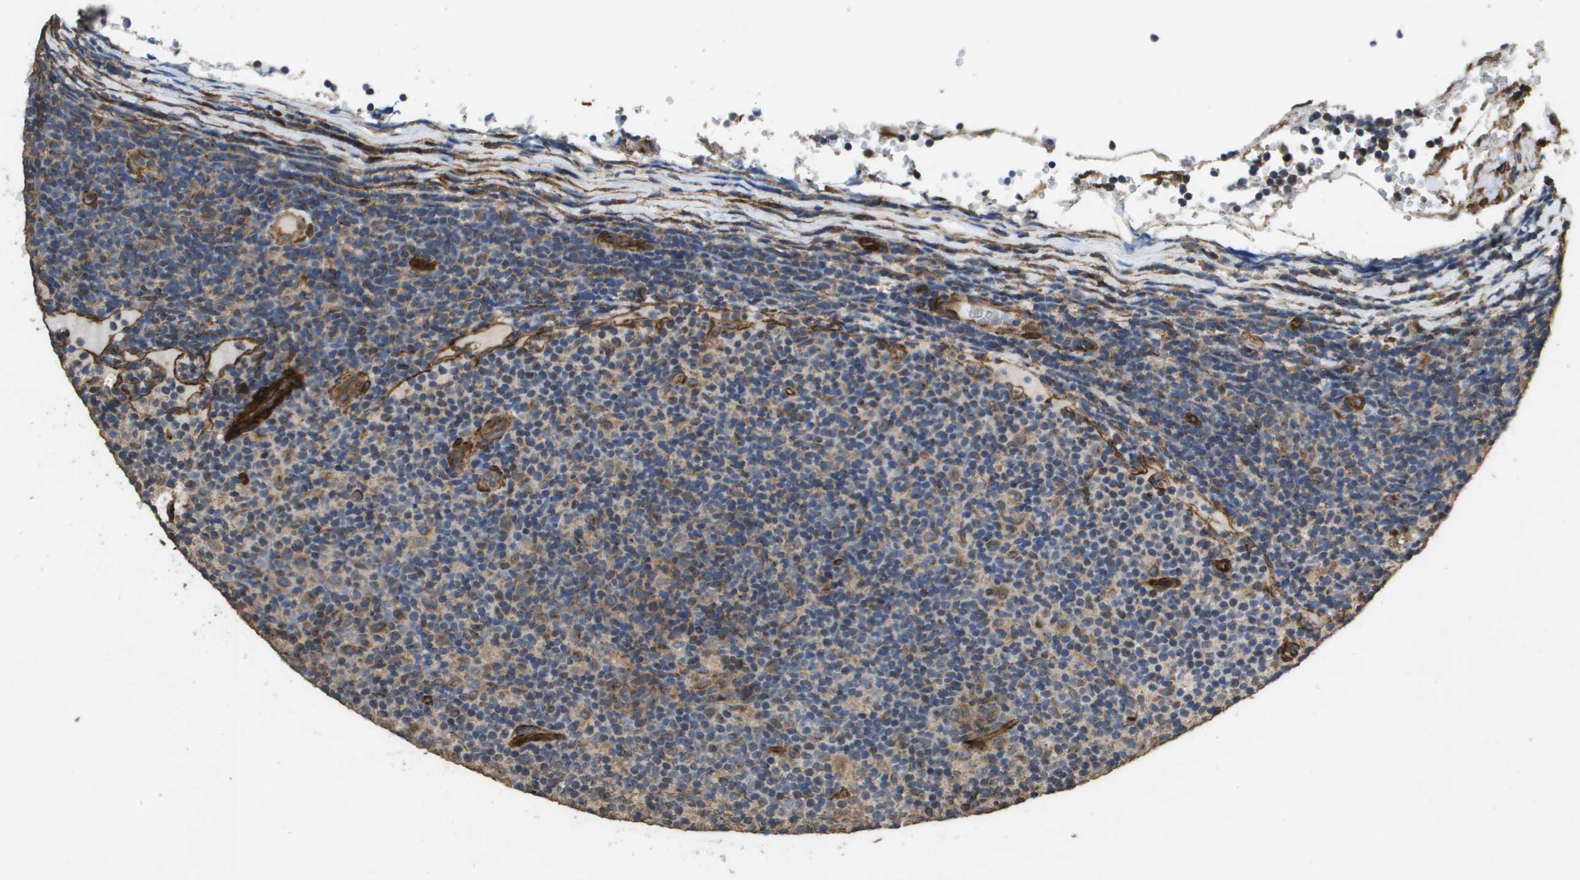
{"staining": {"intensity": "weak", "quantity": "25%-75%", "location": "cytoplasmic/membranous"}, "tissue": "lymphoma", "cell_type": "Tumor cells", "image_type": "cancer", "snomed": [{"axis": "morphology", "description": "Malignant lymphoma, non-Hodgkin's type, Low grade"}, {"axis": "topography", "description": "Lymph node"}], "caption": "Malignant lymphoma, non-Hodgkin's type (low-grade) stained for a protein exhibits weak cytoplasmic/membranous positivity in tumor cells. Using DAB (brown) and hematoxylin (blue) stains, captured at high magnification using brightfield microscopy.", "gene": "AAMP", "patient": {"sex": "male", "age": 83}}